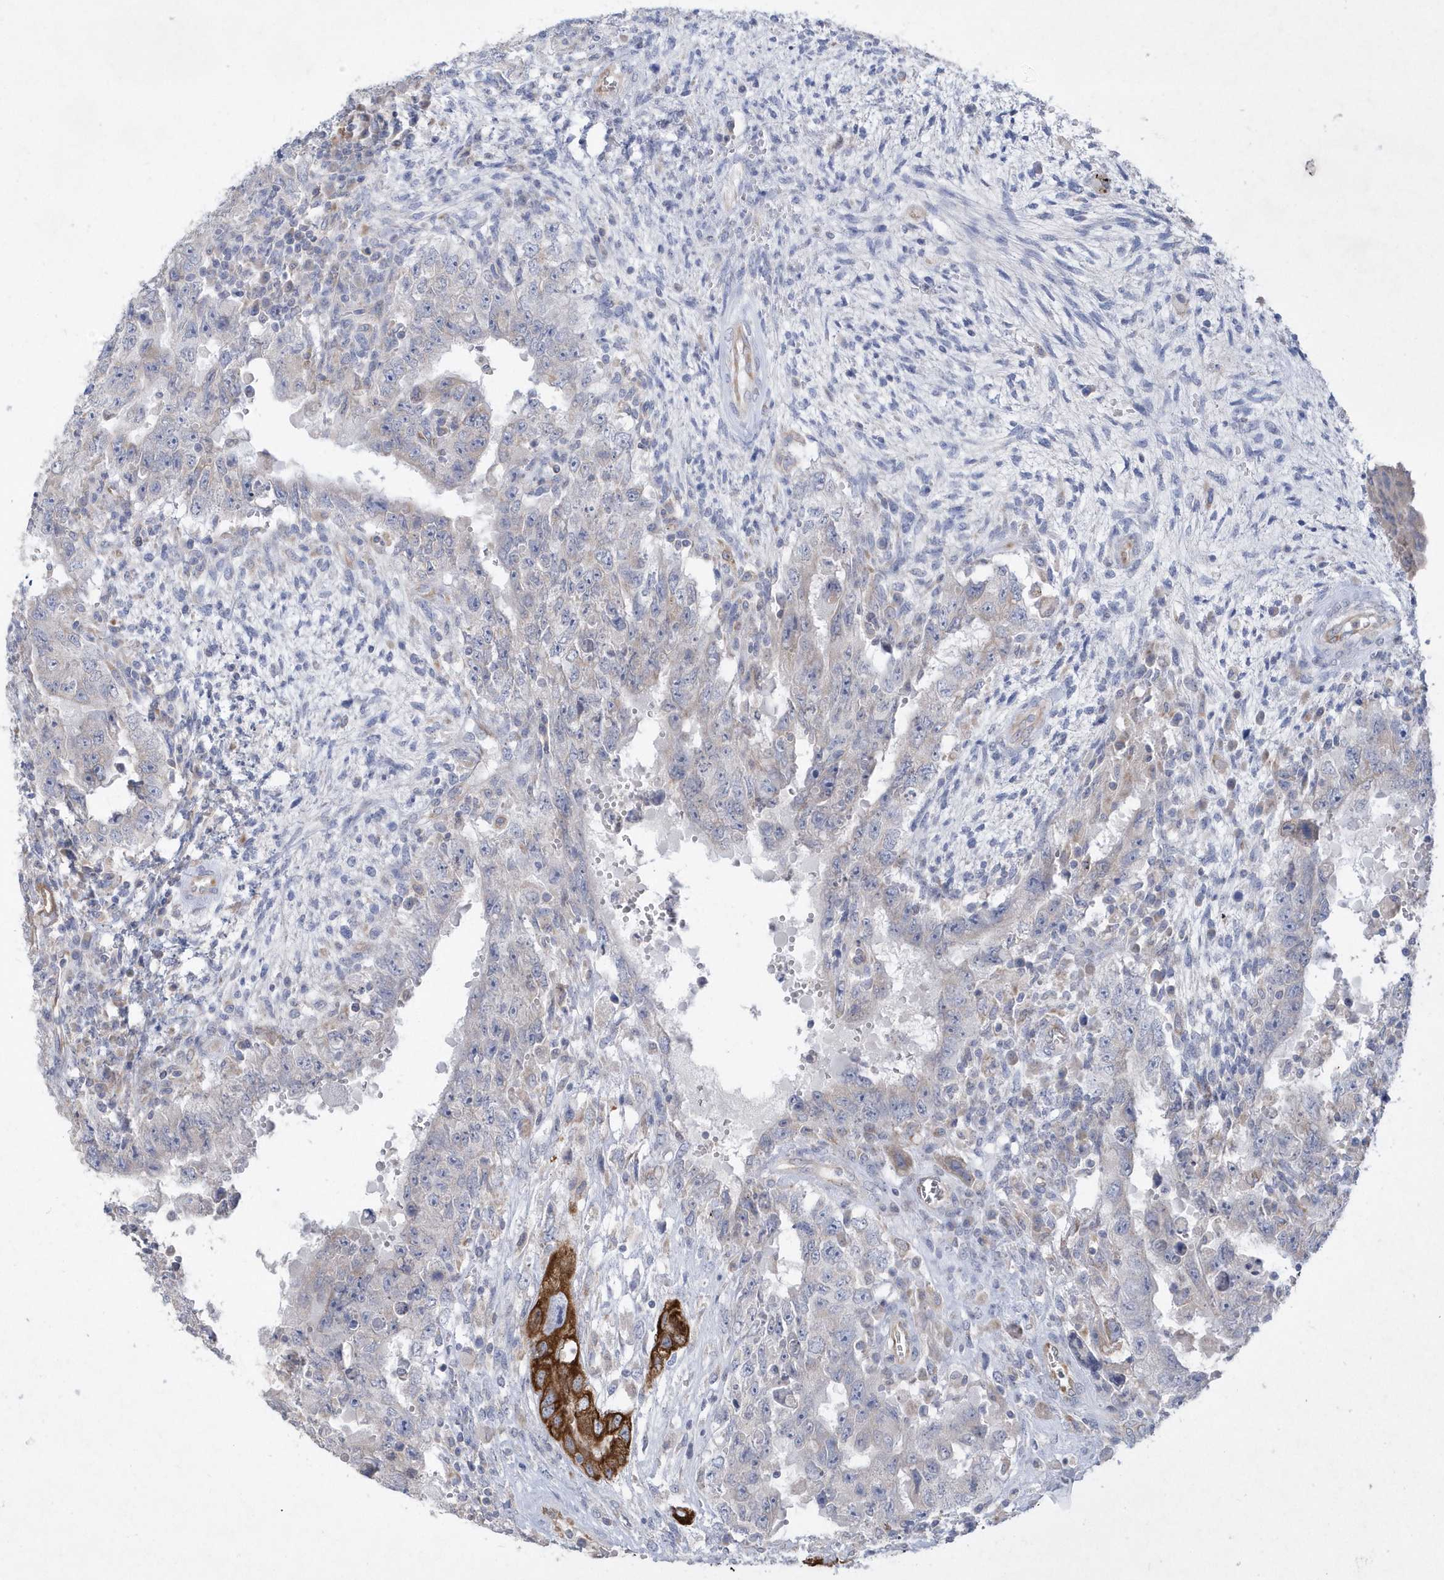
{"staining": {"intensity": "strong", "quantity": "<25%", "location": "cytoplasmic/membranous"}, "tissue": "testis cancer", "cell_type": "Tumor cells", "image_type": "cancer", "snomed": [{"axis": "morphology", "description": "Carcinoma, Embryonal, NOS"}, {"axis": "topography", "description": "Testis"}], "caption": "Testis cancer (embryonal carcinoma) stained for a protein (brown) exhibits strong cytoplasmic/membranous positive positivity in approximately <25% of tumor cells.", "gene": "DGAT1", "patient": {"sex": "male", "age": 26}}